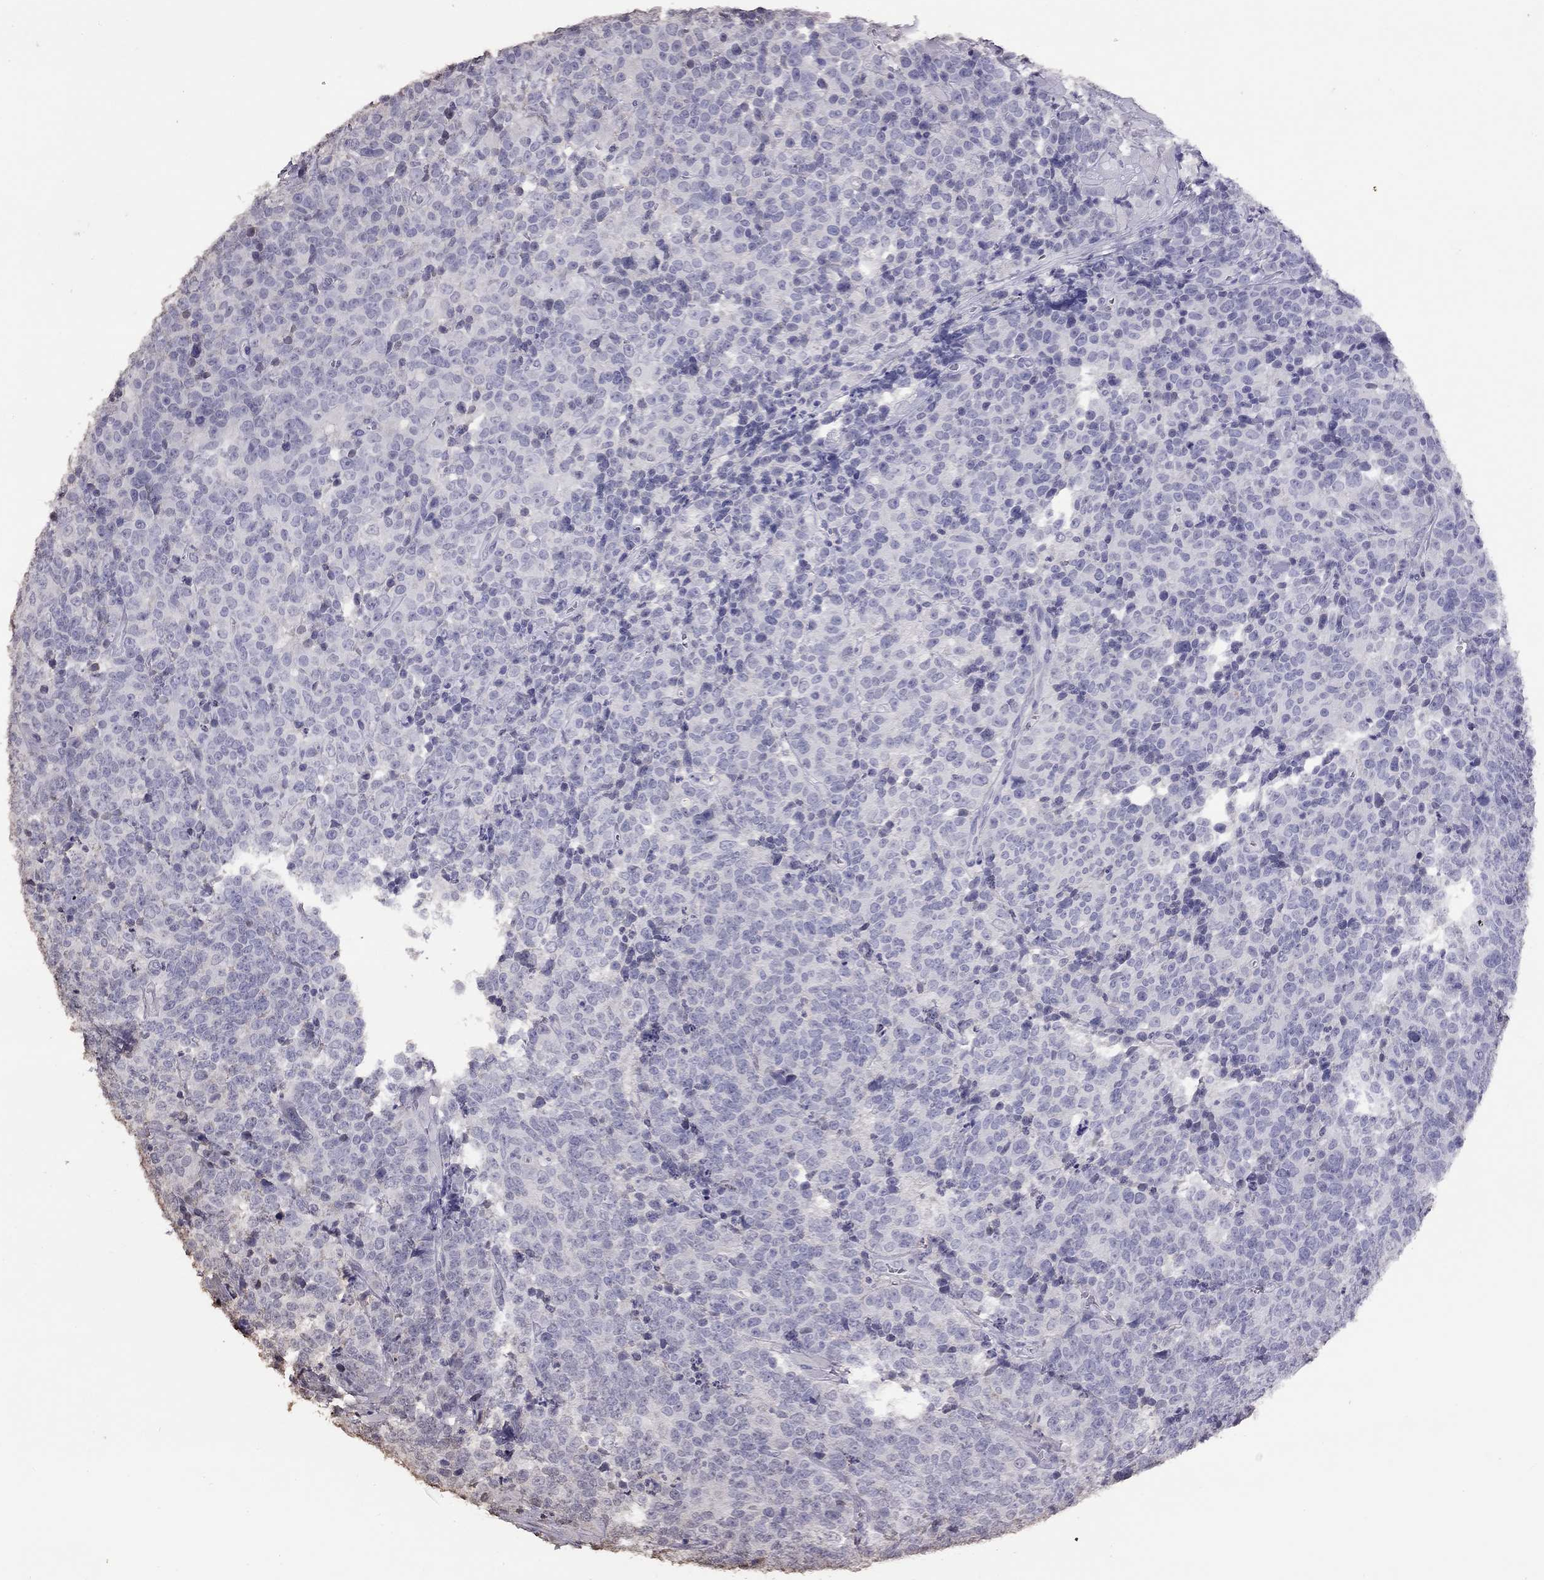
{"staining": {"intensity": "negative", "quantity": "none", "location": "none"}, "tissue": "prostate cancer", "cell_type": "Tumor cells", "image_type": "cancer", "snomed": [{"axis": "morphology", "description": "Adenocarcinoma, NOS"}, {"axis": "topography", "description": "Prostate"}], "caption": "Immunohistochemistry of prostate cancer reveals no staining in tumor cells.", "gene": "SUN3", "patient": {"sex": "male", "age": 67}}